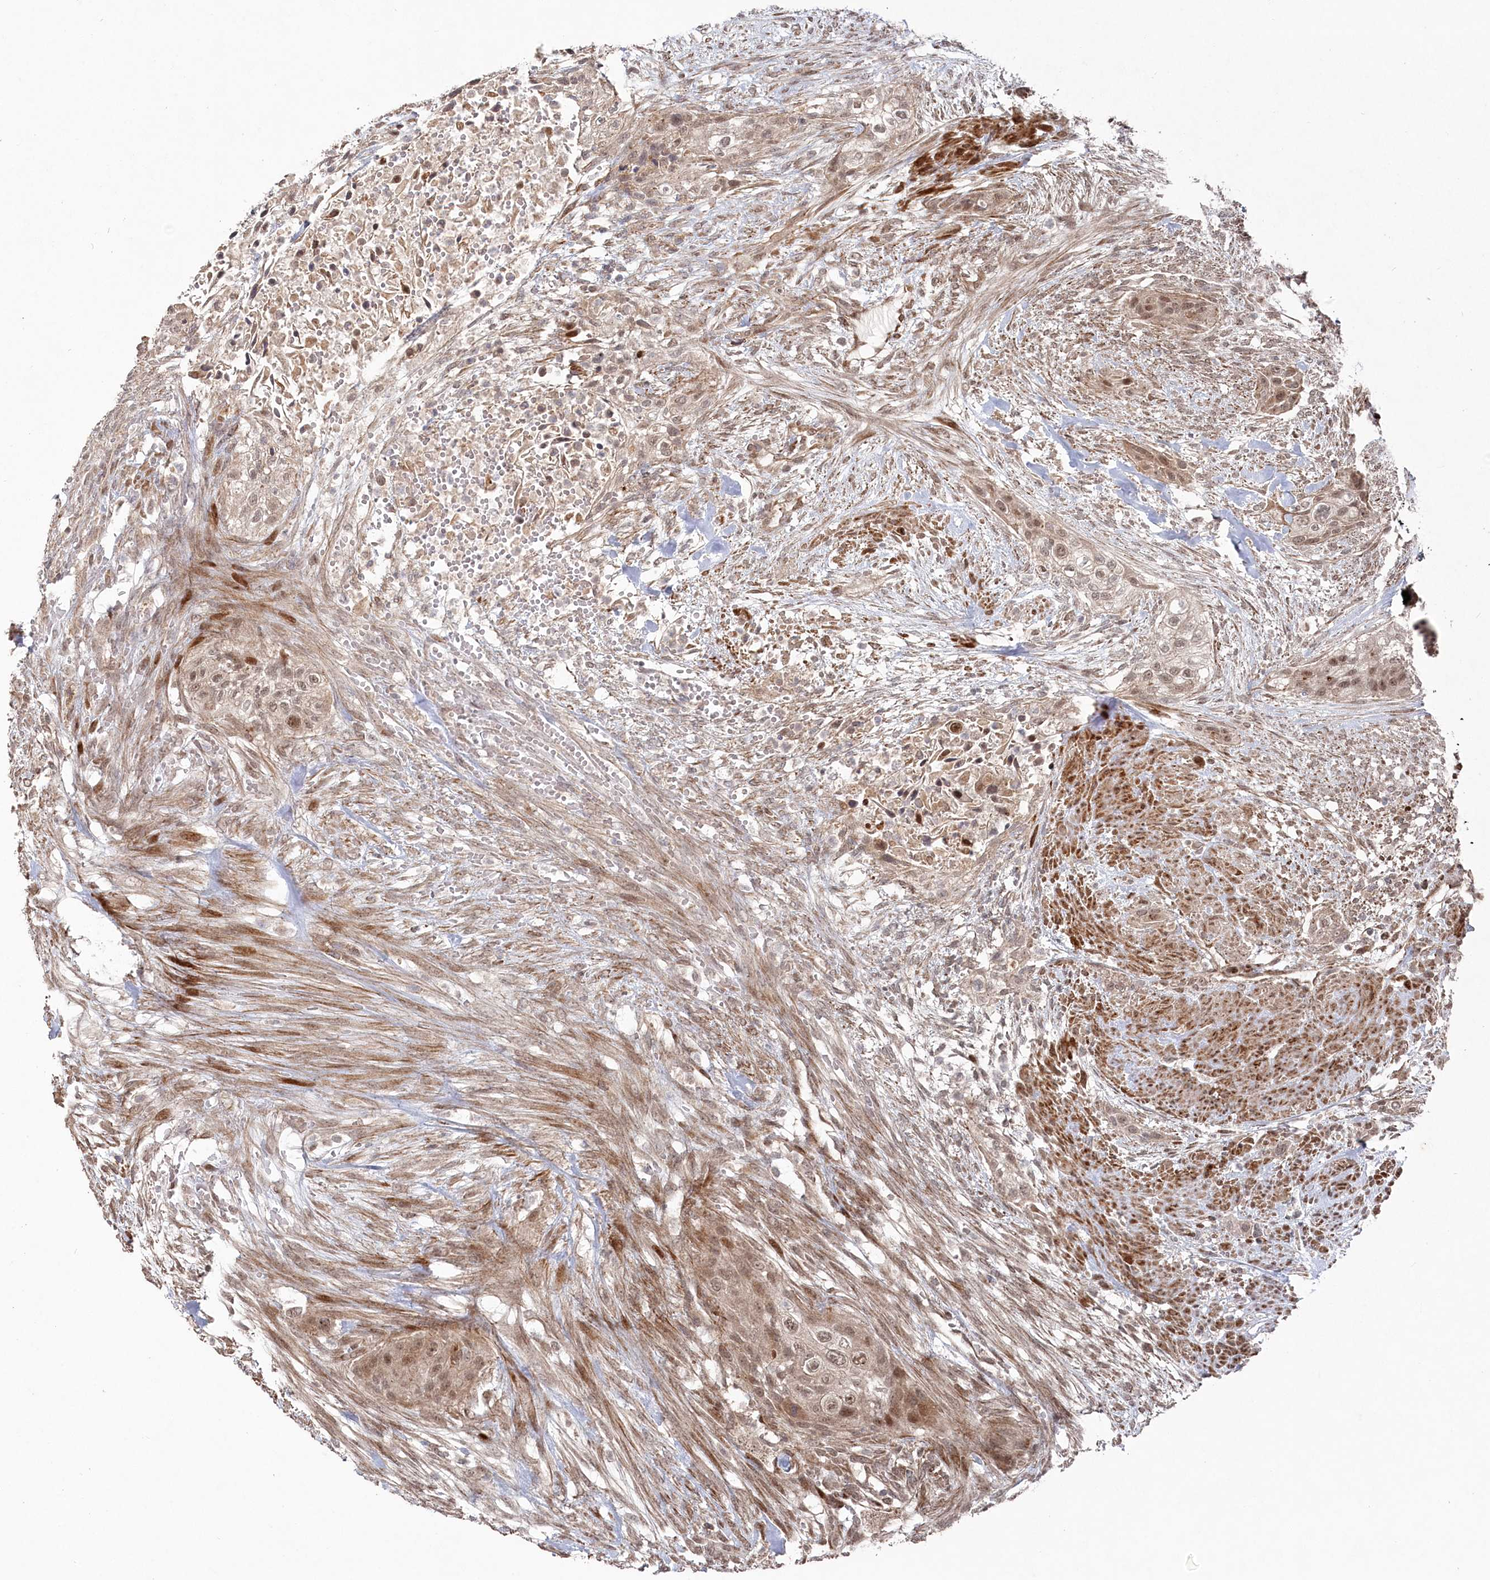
{"staining": {"intensity": "moderate", "quantity": ">75%", "location": "nuclear"}, "tissue": "urothelial cancer", "cell_type": "Tumor cells", "image_type": "cancer", "snomed": [{"axis": "morphology", "description": "Urothelial carcinoma, High grade"}, {"axis": "topography", "description": "Urinary bladder"}], "caption": "Tumor cells exhibit medium levels of moderate nuclear positivity in approximately >75% of cells in urothelial carcinoma (high-grade). Ihc stains the protein of interest in brown and the nuclei are stained blue.", "gene": "POLR3A", "patient": {"sex": "male", "age": 35}}